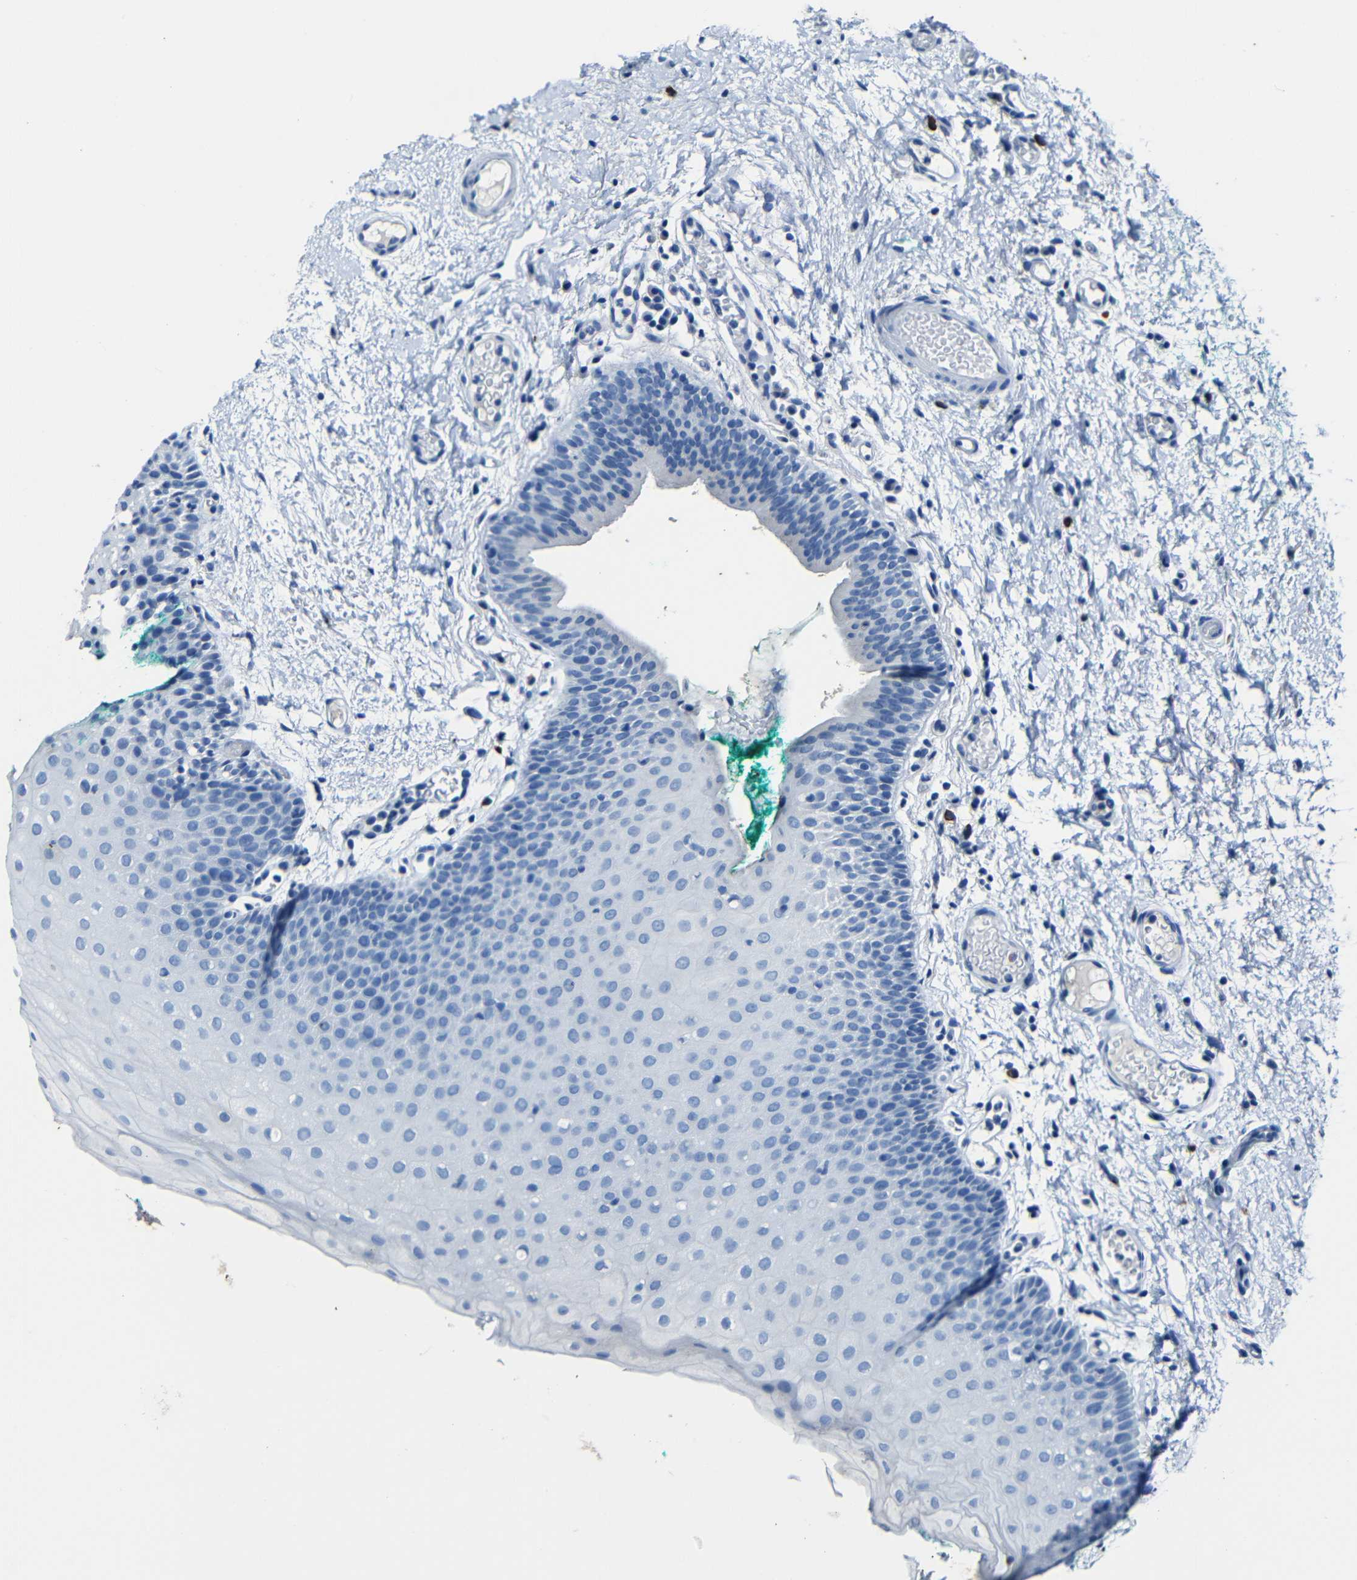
{"staining": {"intensity": "negative", "quantity": "none", "location": "none"}, "tissue": "oral mucosa", "cell_type": "Squamous epithelial cells", "image_type": "normal", "snomed": [{"axis": "morphology", "description": "Normal tissue, NOS"}, {"axis": "morphology", "description": "Squamous cell carcinoma, NOS"}, {"axis": "topography", "description": "Oral tissue"}, {"axis": "topography", "description": "Salivary gland"}, {"axis": "topography", "description": "Head-Neck"}], "caption": "A high-resolution photomicrograph shows immunohistochemistry staining of benign oral mucosa, which exhibits no significant staining in squamous epithelial cells. (Stains: DAB immunohistochemistry with hematoxylin counter stain, Microscopy: brightfield microscopy at high magnification).", "gene": "CLDN11", "patient": {"sex": "female", "age": 62}}